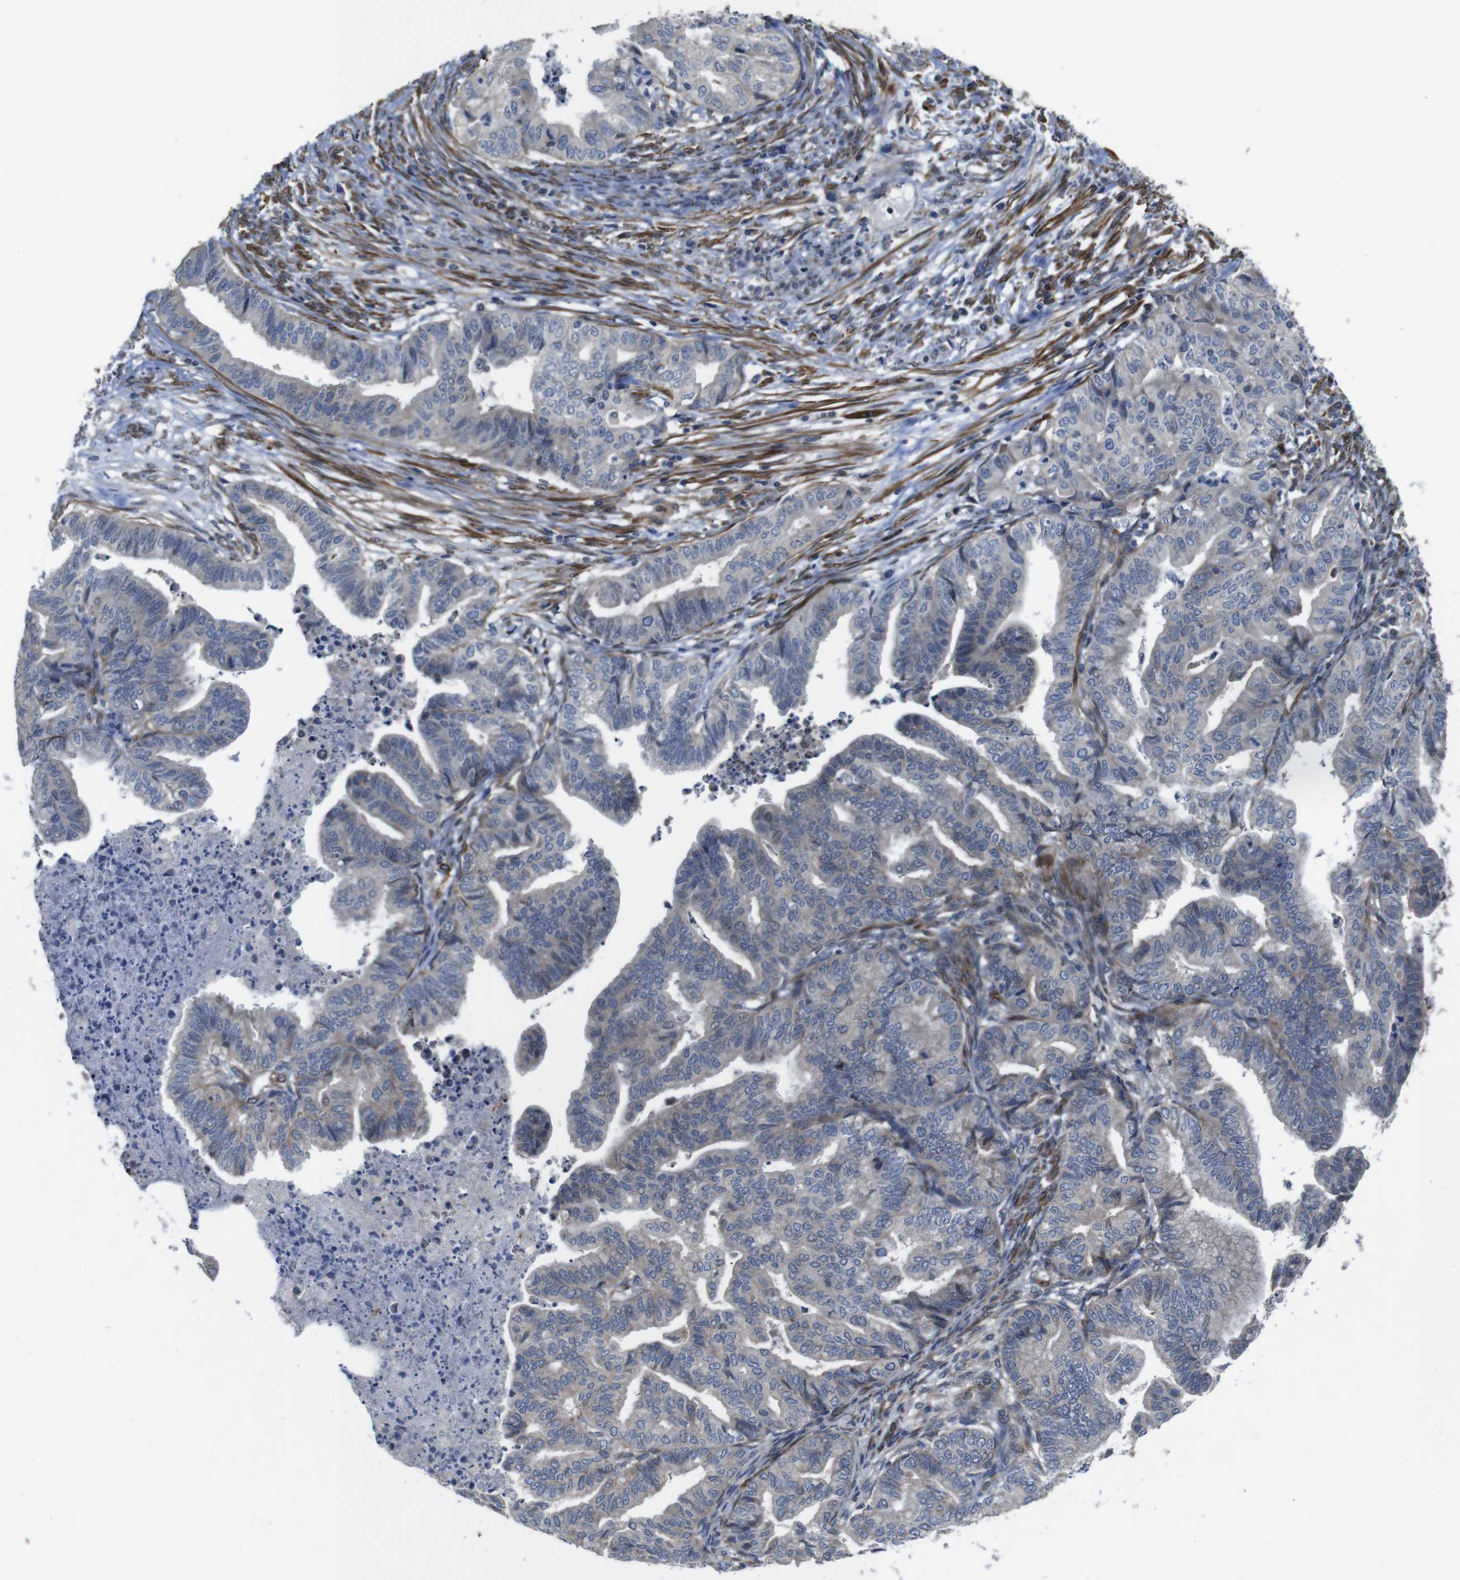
{"staining": {"intensity": "negative", "quantity": "none", "location": "none"}, "tissue": "endometrial cancer", "cell_type": "Tumor cells", "image_type": "cancer", "snomed": [{"axis": "morphology", "description": "Adenocarcinoma, NOS"}, {"axis": "topography", "description": "Endometrium"}], "caption": "This photomicrograph is of endometrial cancer (adenocarcinoma) stained with IHC to label a protein in brown with the nuclei are counter-stained blue. There is no staining in tumor cells.", "gene": "GGT7", "patient": {"sex": "female", "age": 79}}